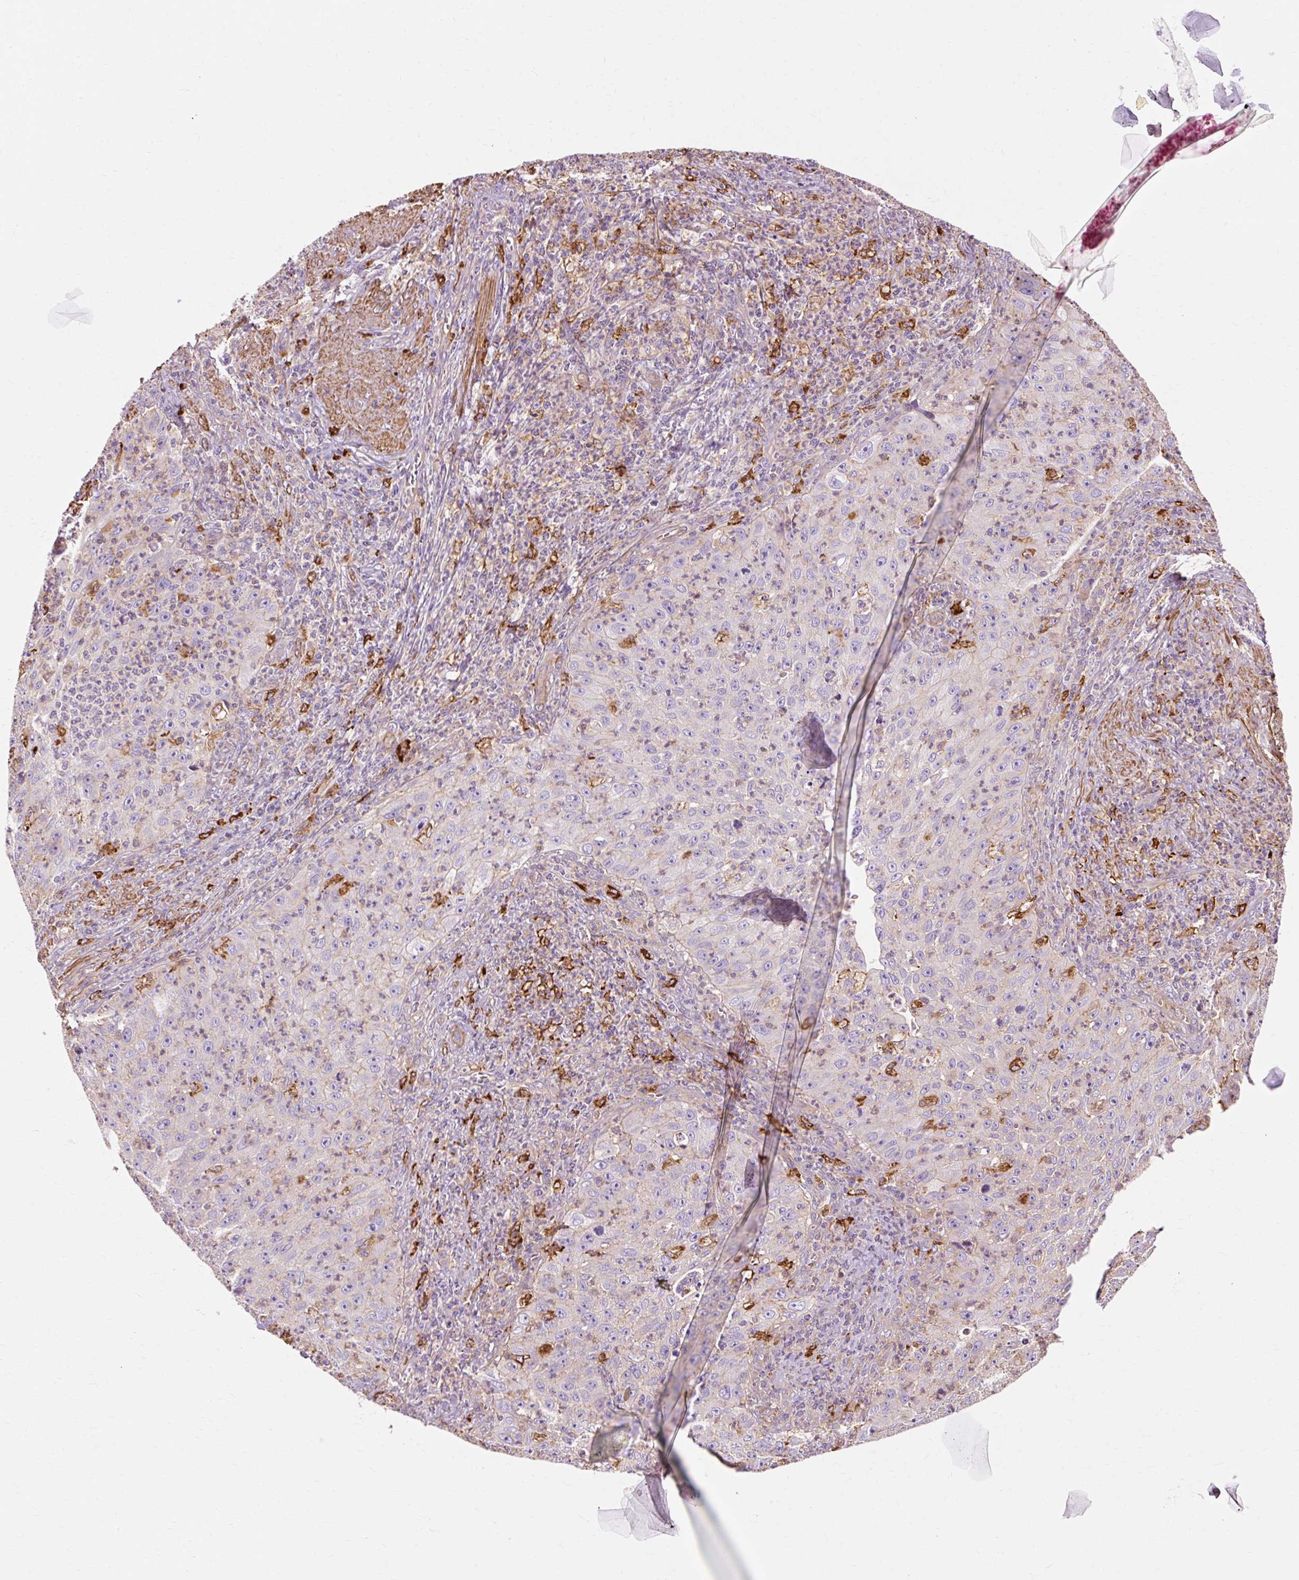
{"staining": {"intensity": "negative", "quantity": "none", "location": "none"}, "tissue": "cervical cancer", "cell_type": "Tumor cells", "image_type": "cancer", "snomed": [{"axis": "morphology", "description": "Squamous cell carcinoma, NOS"}, {"axis": "topography", "description": "Cervix"}], "caption": "This is an IHC micrograph of cervical cancer (squamous cell carcinoma). There is no positivity in tumor cells.", "gene": "TBC1D2B", "patient": {"sex": "female", "age": 30}}